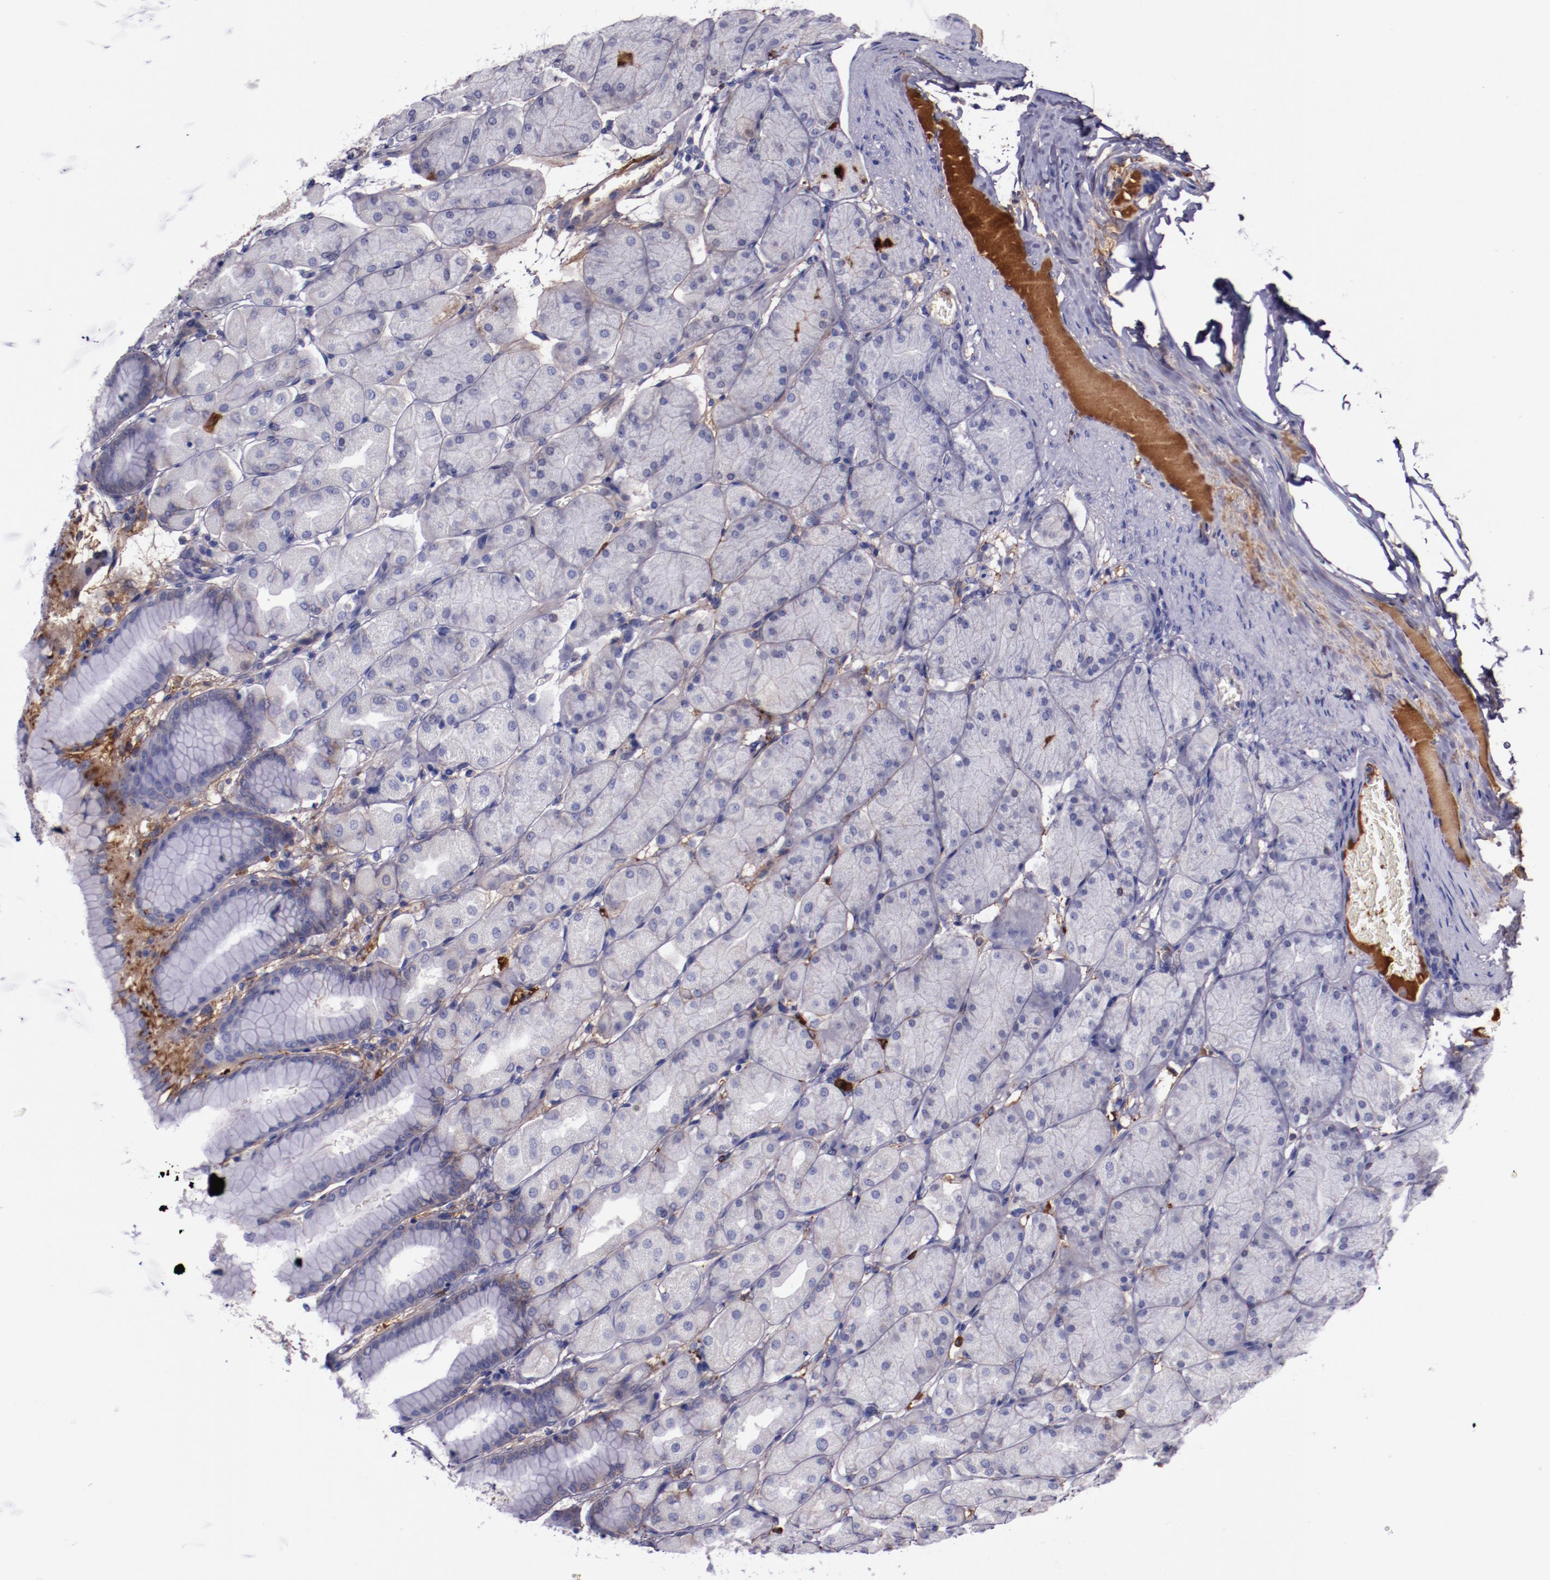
{"staining": {"intensity": "moderate", "quantity": "25%-75%", "location": "cytoplasmic/membranous,nuclear"}, "tissue": "stomach", "cell_type": "Glandular cells", "image_type": "normal", "snomed": [{"axis": "morphology", "description": "Normal tissue, NOS"}, {"axis": "topography", "description": "Stomach, upper"}], "caption": "Protein expression by immunohistochemistry (IHC) shows moderate cytoplasmic/membranous,nuclear staining in approximately 25%-75% of glandular cells in benign stomach.", "gene": "APOH", "patient": {"sex": "female", "age": 56}}